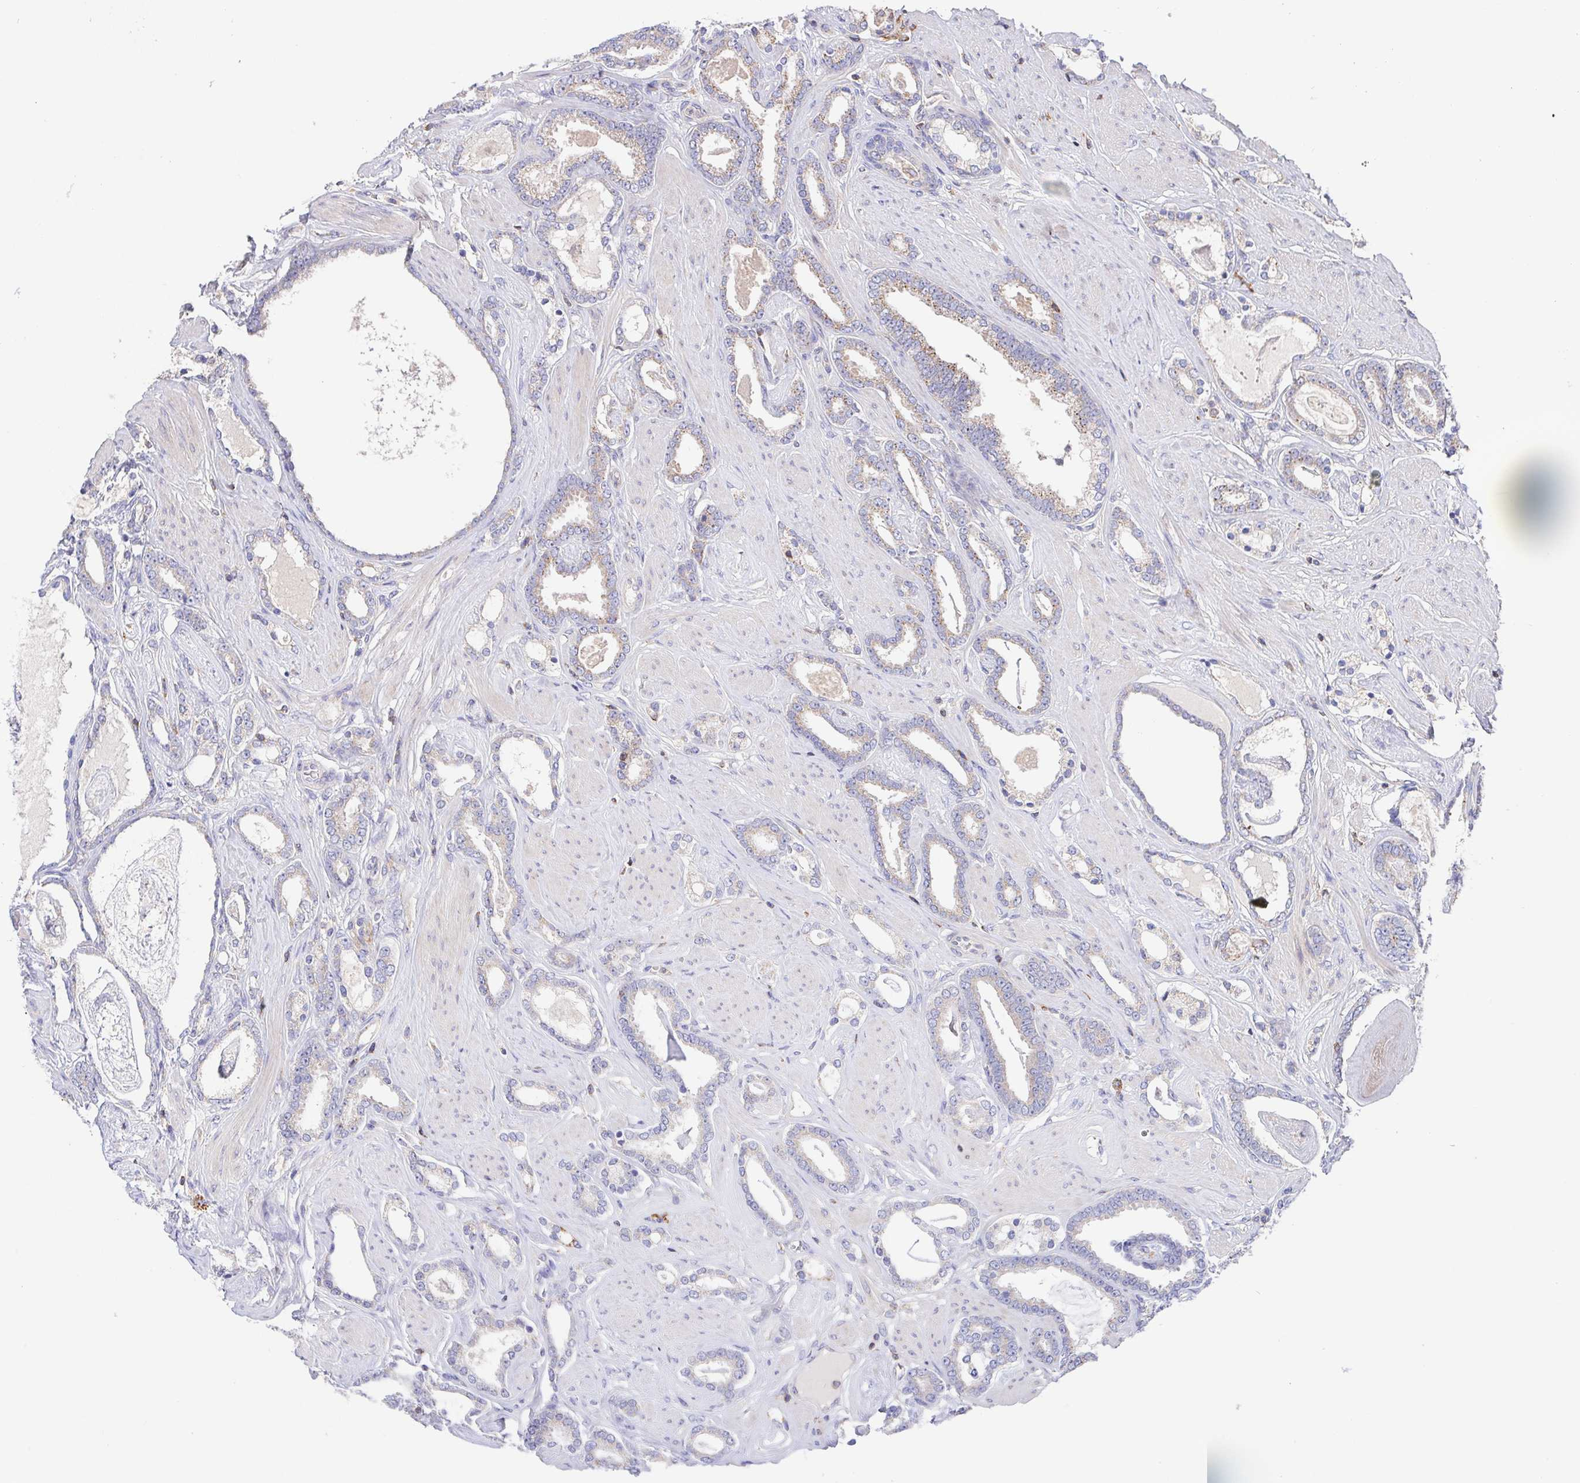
{"staining": {"intensity": "moderate", "quantity": "25%-75%", "location": "cytoplasmic/membranous"}, "tissue": "prostate cancer", "cell_type": "Tumor cells", "image_type": "cancer", "snomed": [{"axis": "morphology", "description": "Adenocarcinoma, High grade"}, {"axis": "topography", "description": "Prostate"}], "caption": "A micrograph of human prostate cancer (adenocarcinoma (high-grade)) stained for a protein displays moderate cytoplasmic/membranous brown staining in tumor cells. (DAB (3,3'-diaminobenzidine) IHC, brown staining for protein, blue staining for nuclei).", "gene": "FAM241A", "patient": {"sex": "male", "age": 63}}